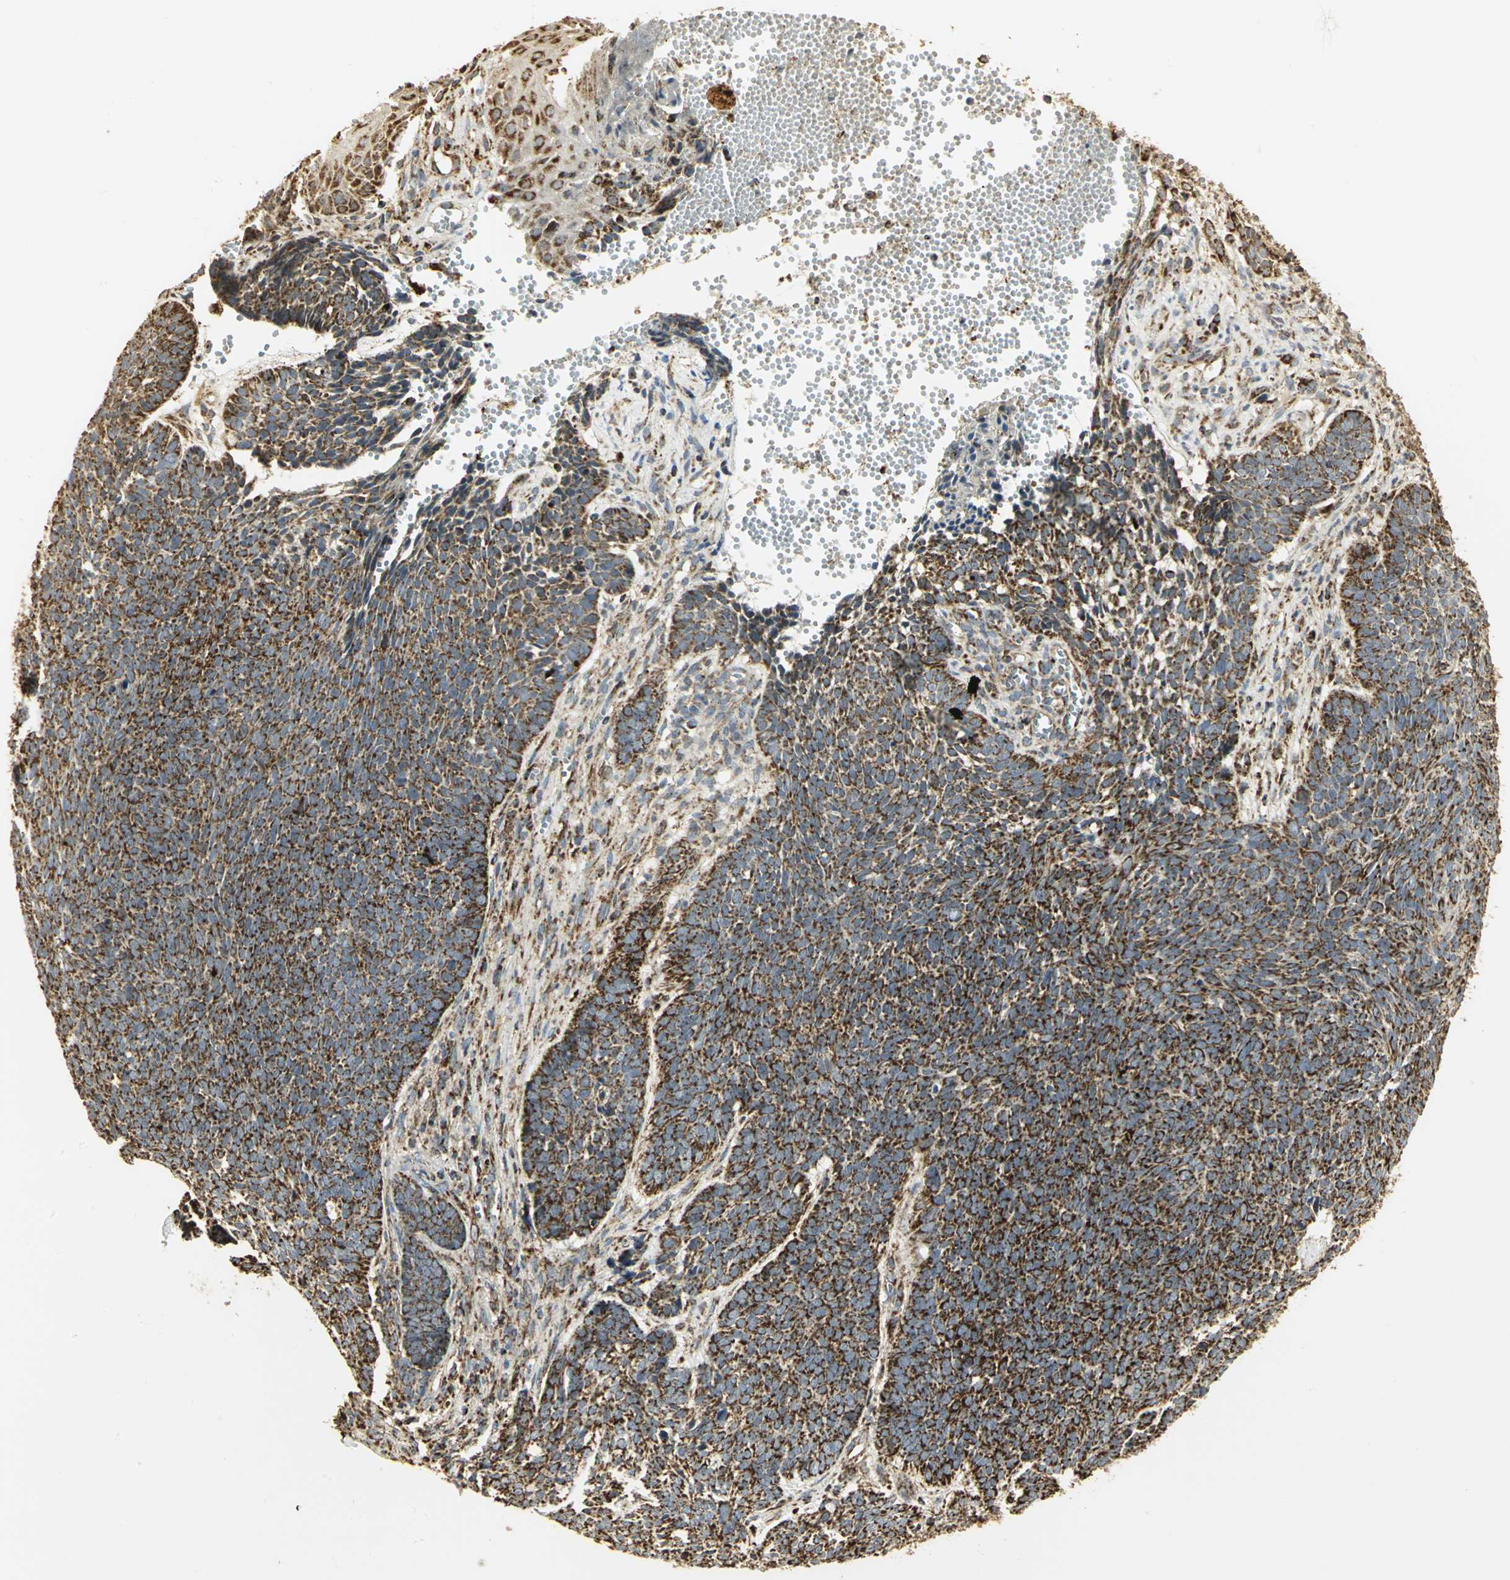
{"staining": {"intensity": "strong", "quantity": ">75%", "location": "cytoplasmic/membranous"}, "tissue": "skin cancer", "cell_type": "Tumor cells", "image_type": "cancer", "snomed": [{"axis": "morphology", "description": "Basal cell carcinoma"}, {"axis": "topography", "description": "Skin"}], "caption": "Protein expression analysis of human skin basal cell carcinoma reveals strong cytoplasmic/membranous staining in approximately >75% of tumor cells.", "gene": "VDAC1", "patient": {"sex": "male", "age": 84}}